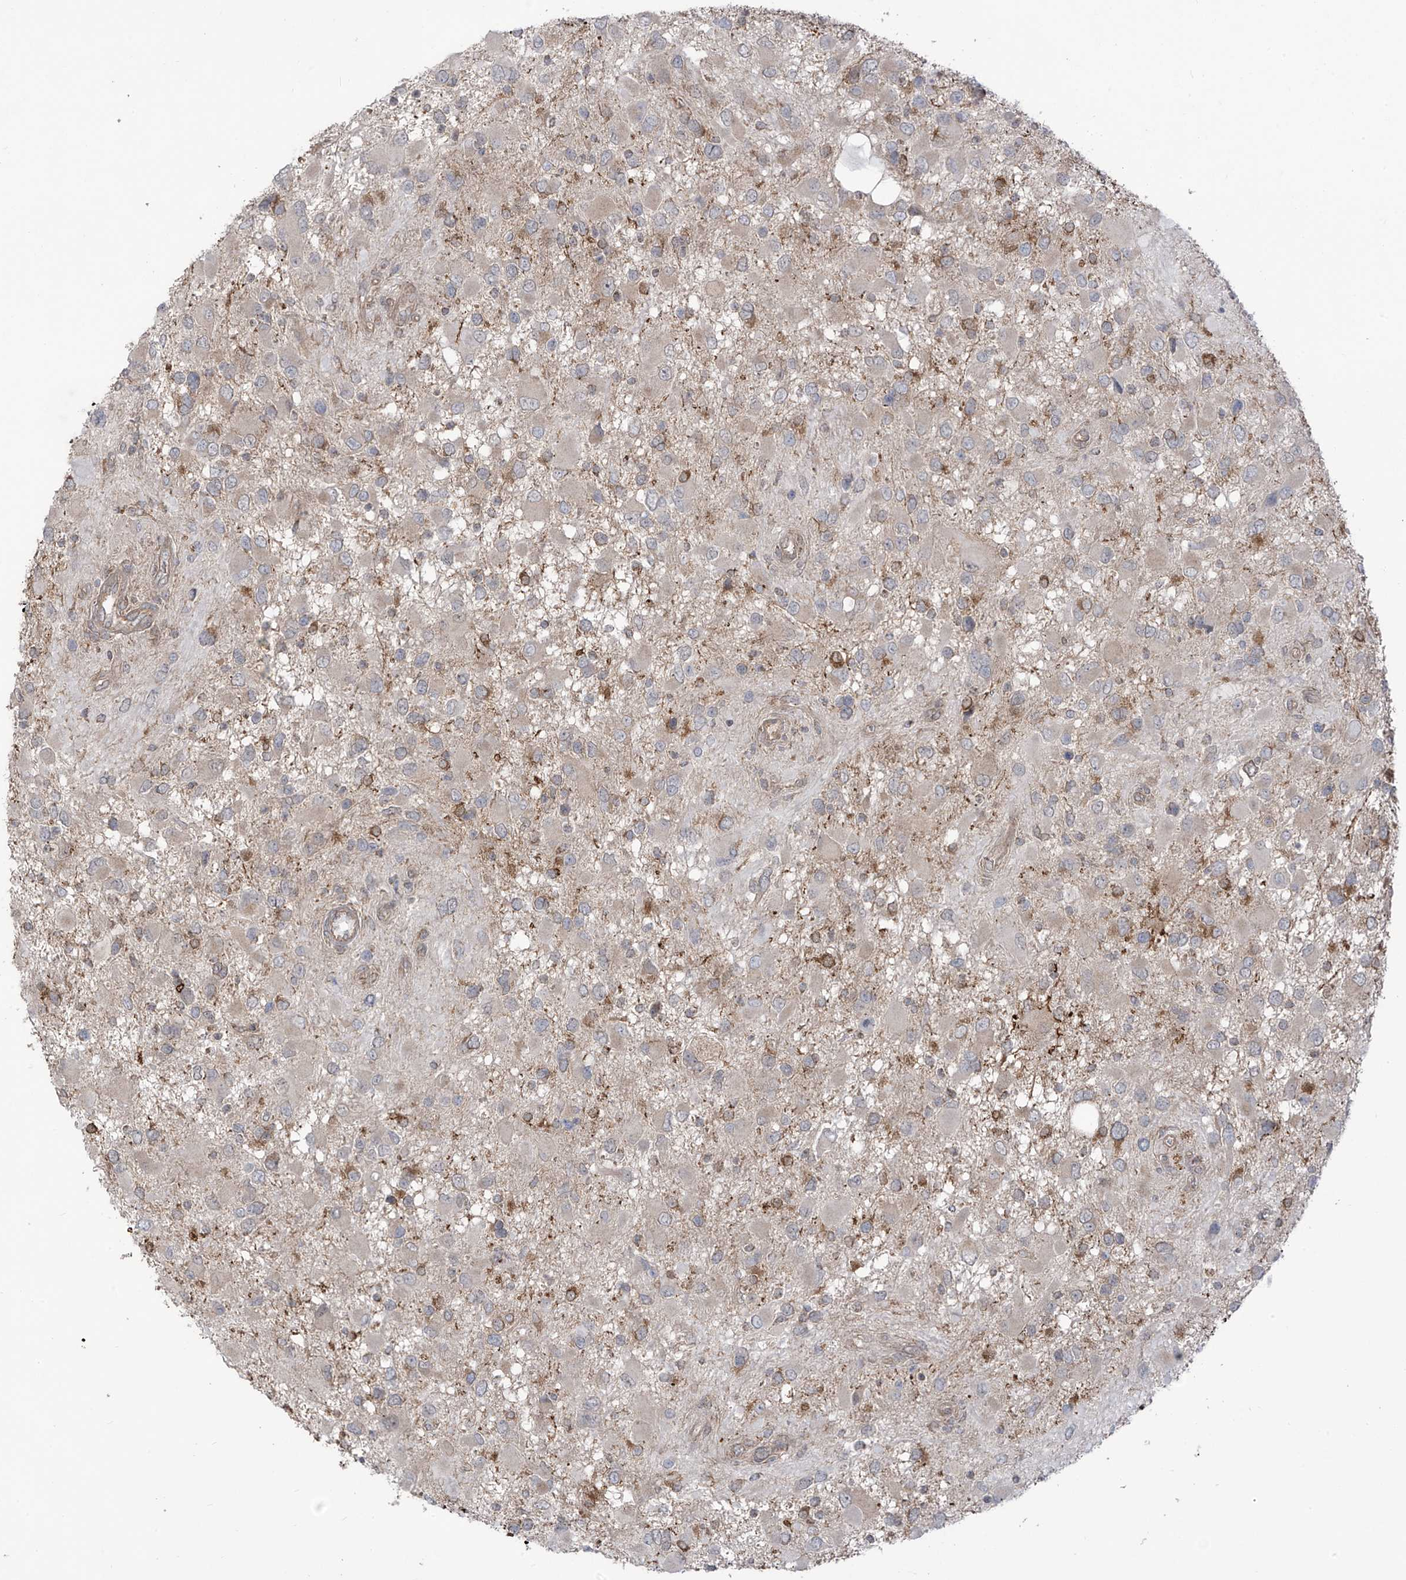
{"staining": {"intensity": "moderate", "quantity": "<25%", "location": "cytoplasmic/membranous"}, "tissue": "glioma", "cell_type": "Tumor cells", "image_type": "cancer", "snomed": [{"axis": "morphology", "description": "Glioma, malignant, High grade"}, {"axis": "topography", "description": "Brain"}], "caption": "Tumor cells show low levels of moderate cytoplasmic/membranous positivity in about <25% of cells in human glioma.", "gene": "PDE11A", "patient": {"sex": "male", "age": 53}}